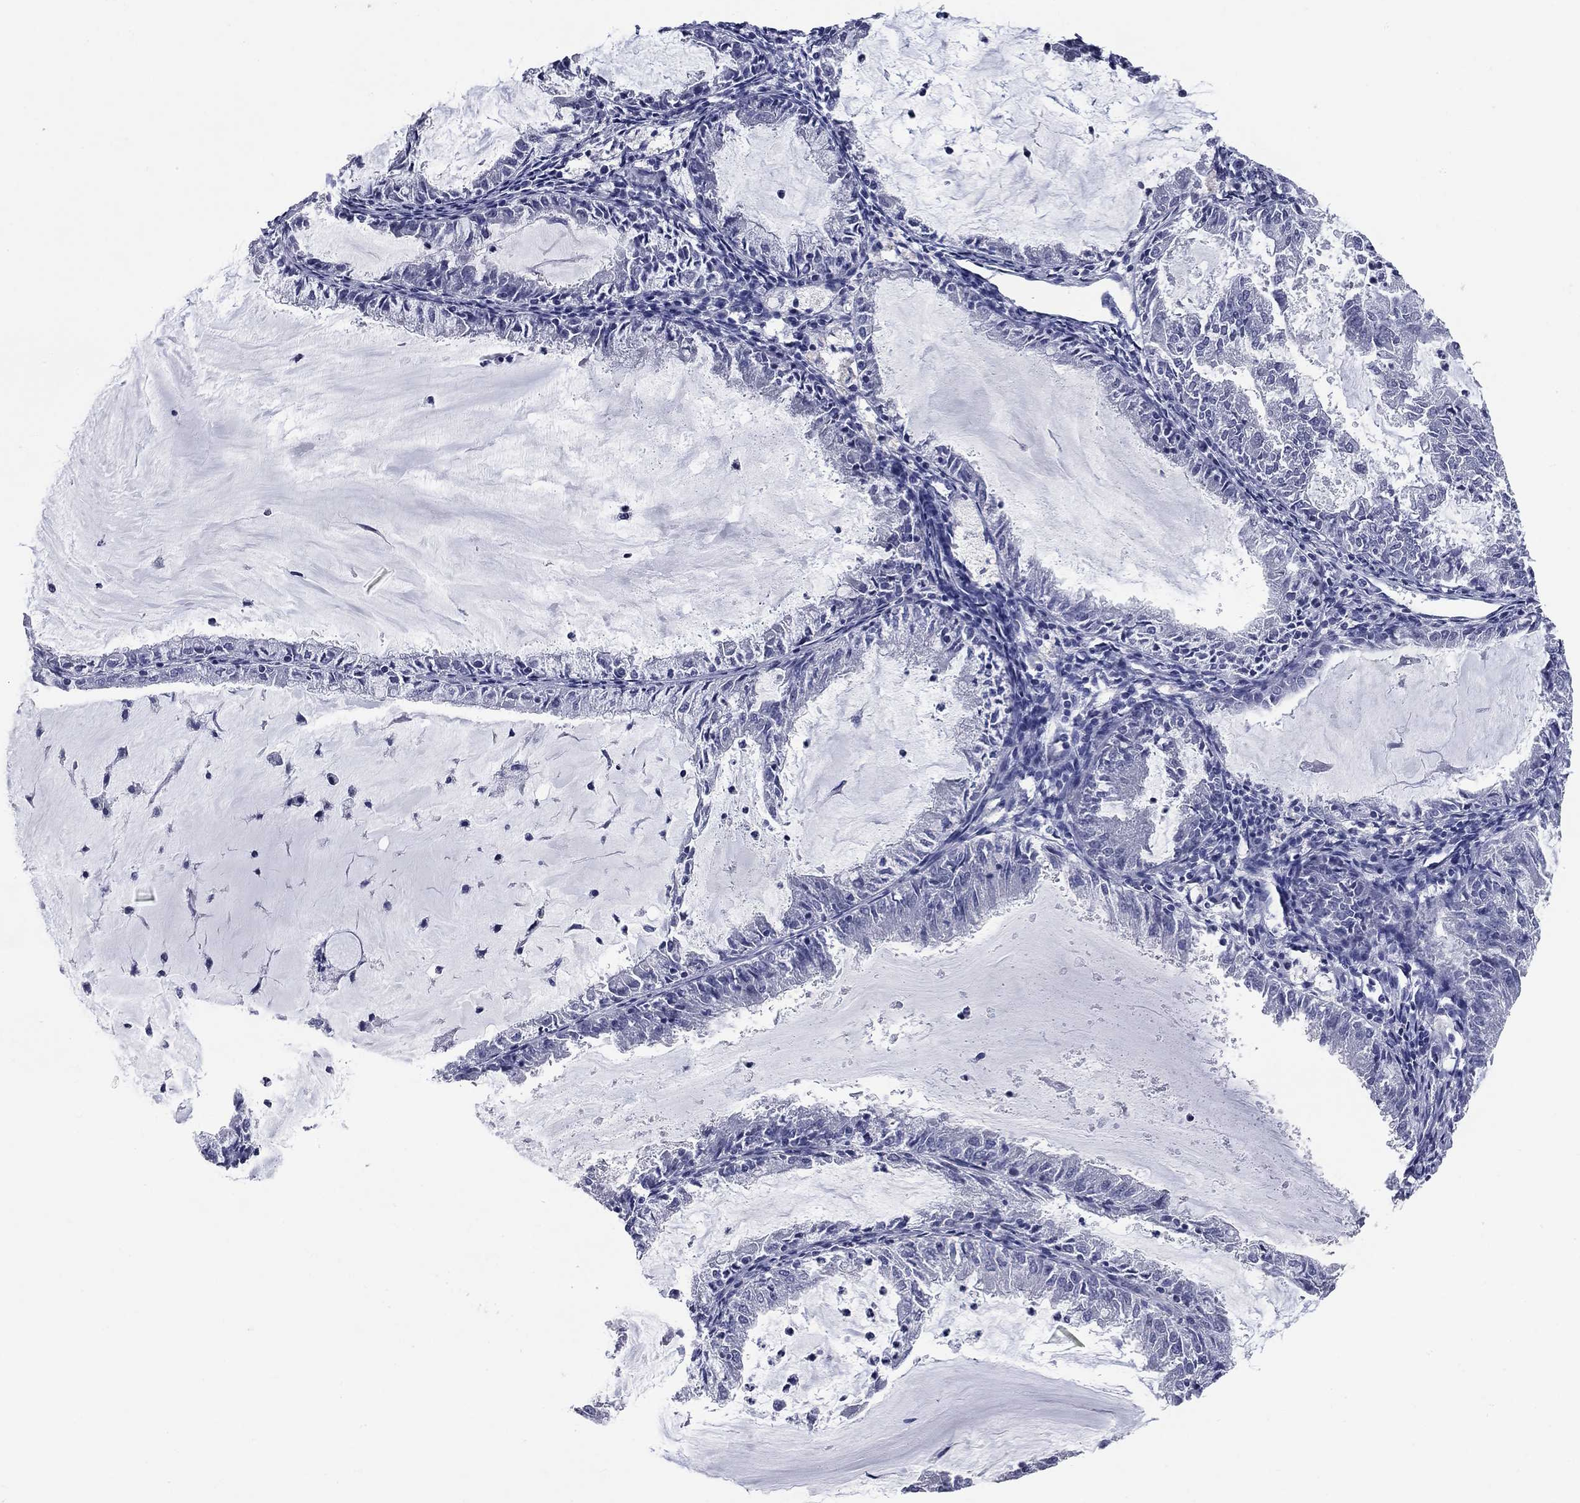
{"staining": {"intensity": "negative", "quantity": "none", "location": "none"}, "tissue": "endometrial cancer", "cell_type": "Tumor cells", "image_type": "cancer", "snomed": [{"axis": "morphology", "description": "Adenocarcinoma, NOS"}, {"axis": "topography", "description": "Endometrium"}], "caption": "Immunohistochemistry (IHC) histopathology image of endometrial adenocarcinoma stained for a protein (brown), which demonstrates no expression in tumor cells.", "gene": "SYT12", "patient": {"sex": "female", "age": 57}}